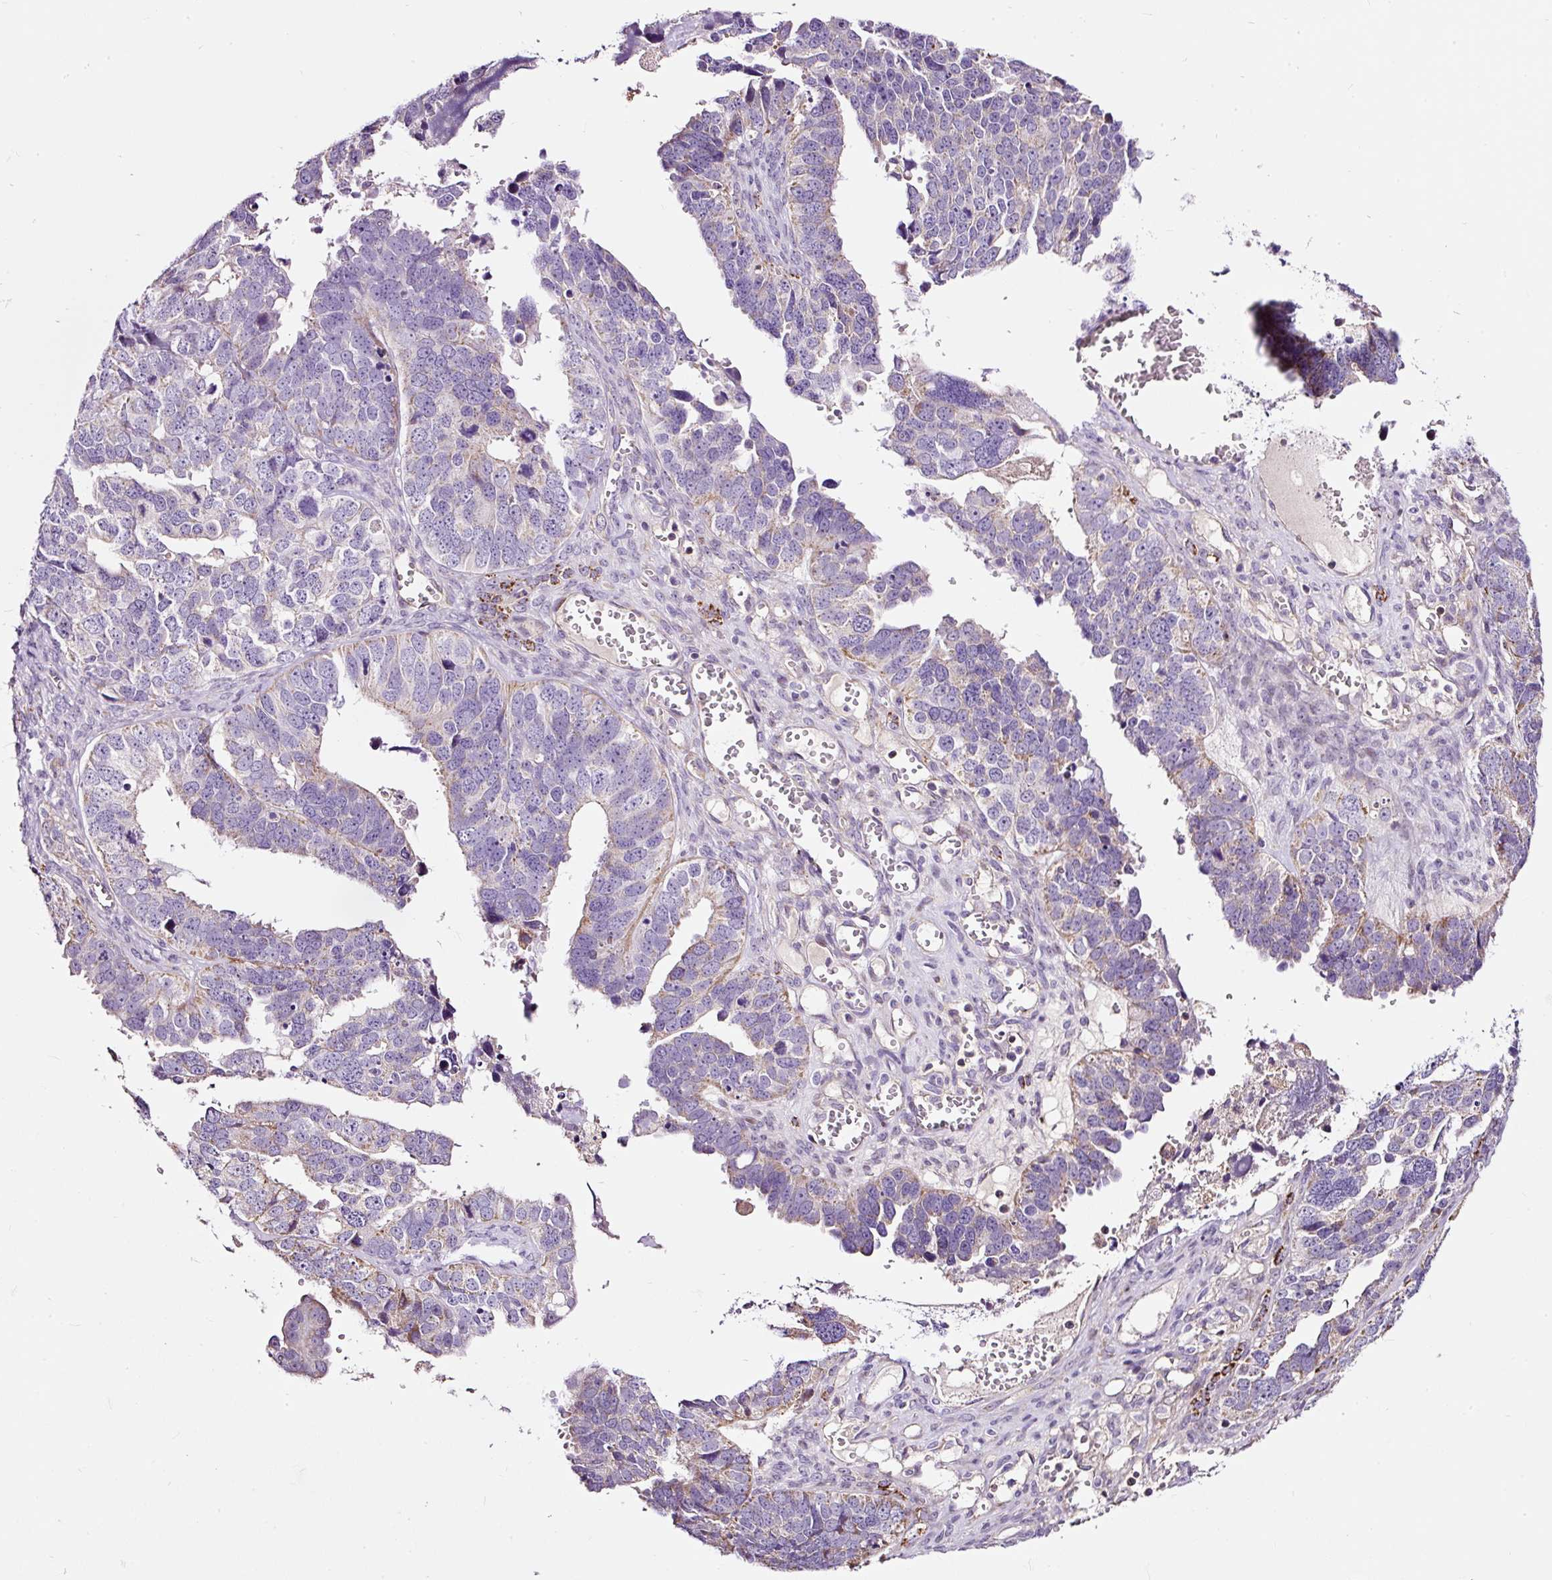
{"staining": {"intensity": "weak", "quantity": "<25%", "location": "cytoplasmic/membranous"}, "tissue": "ovarian cancer", "cell_type": "Tumor cells", "image_type": "cancer", "snomed": [{"axis": "morphology", "description": "Cystadenocarcinoma, serous, NOS"}, {"axis": "topography", "description": "Ovary"}], "caption": "Immunohistochemistry (IHC) of ovarian cancer (serous cystadenocarcinoma) shows no expression in tumor cells. The staining was performed using DAB (3,3'-diaminobenzidine) to visualize the protein expression in brown, while the nuclei were stained in blue with hematoxylin (Magnification: 20x).", "gene": "BOLA3", "patient": {"sex": "female", "age": 76}}